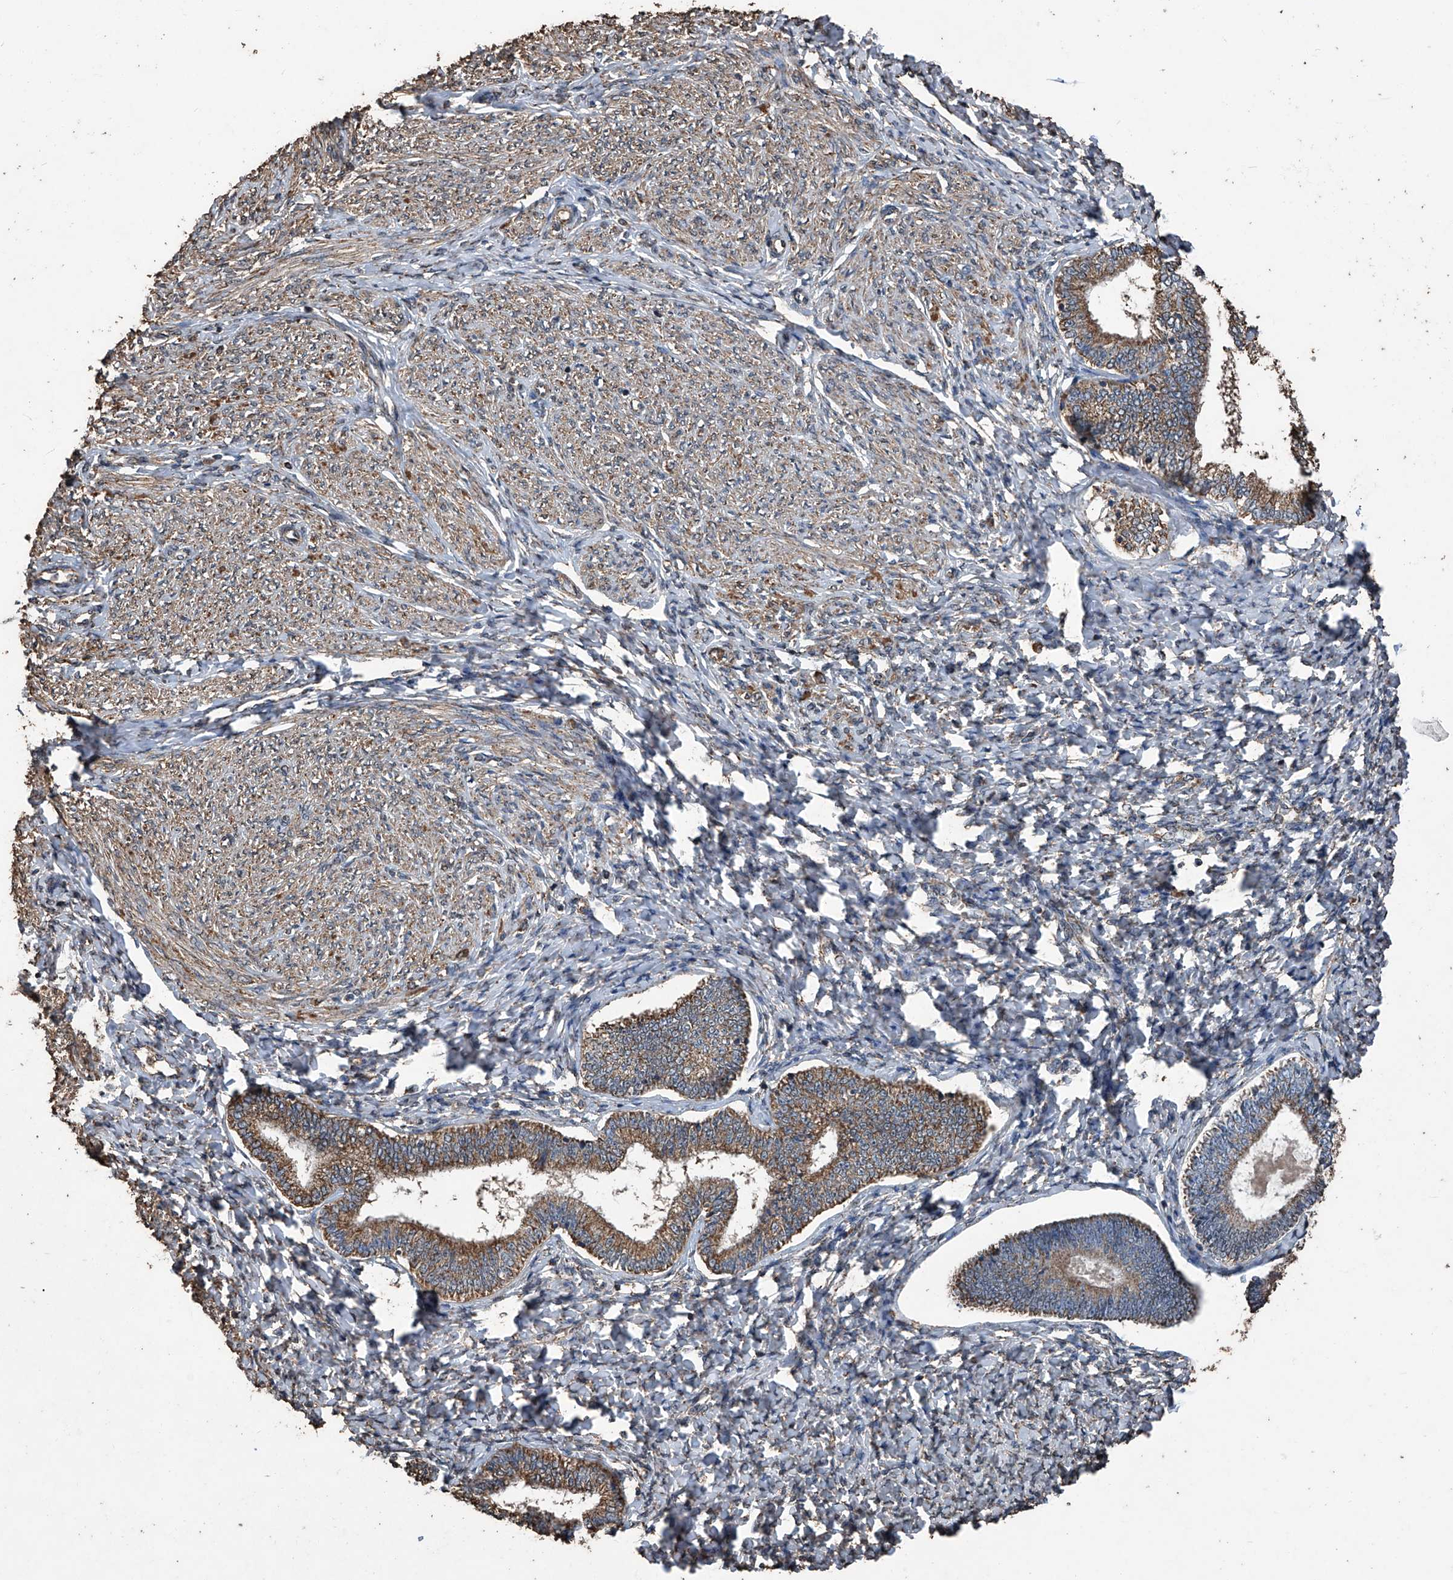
{"staining": {"intensity": "weak", "quantity": "25%-75%", "location": "cytoplasmic/membranous"}, "tissue": "endometrium", "cell_type": "Cells in endometrial stroma", "image_type": "normal", "snomed": [{"axis": "morphology", "description": "Normal tissue, NOS"}, {"axis": "topography", "description": "Endometrium"}], "caption": "Protein staining demonstrates weak cytoplasmic/membranous staining in about 25%-75% of cells in endometrial stroma in benign endometrium.", "gene": "STARD7", "patient": {"sex": "female", "age": 72}}